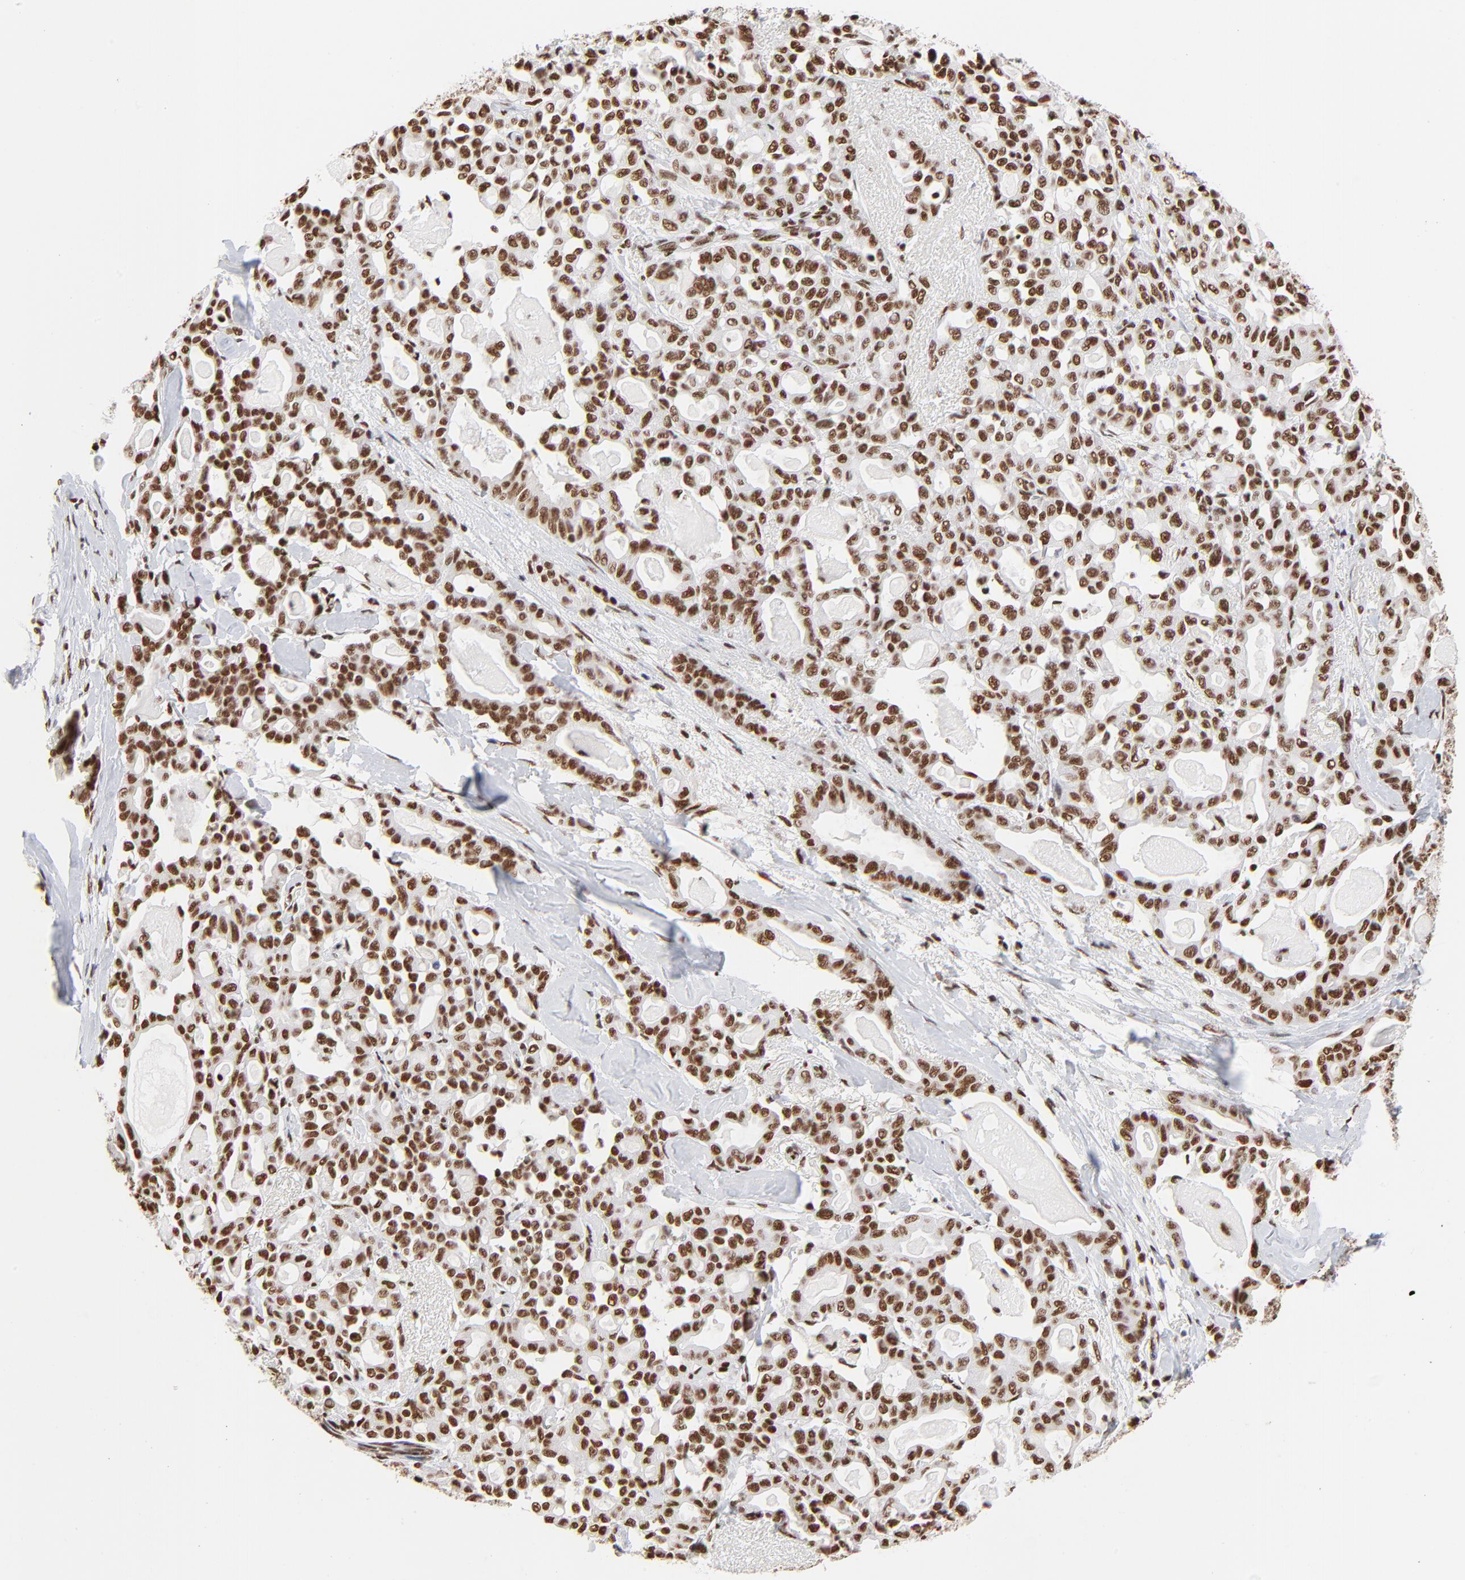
{"staining": {"intensity": "strong", "quantity": ">75%", "location": "nuclear"}, "tissue": "pancreatic cancer", "cell_type": "Tumor cells", "image_type": "cancer", "snomed": [{"axis": "morphology", "description": "Adenocarcinoma, NOS"}, {"axis": "topography", "description": "Pancreas"}], "caption": "Pancreatic cancer (adenocarcinoma) stained with immunohistochemistry (IHC) reveals strong nuclear expression in about >75% of tumor cells. The staining was performed using DAB, with brown indicating positive protein expression. Nuclei are stained blue with hematoxylin.", "gene": "CREB1", "patient": {"sex": "male", "age": 63}}